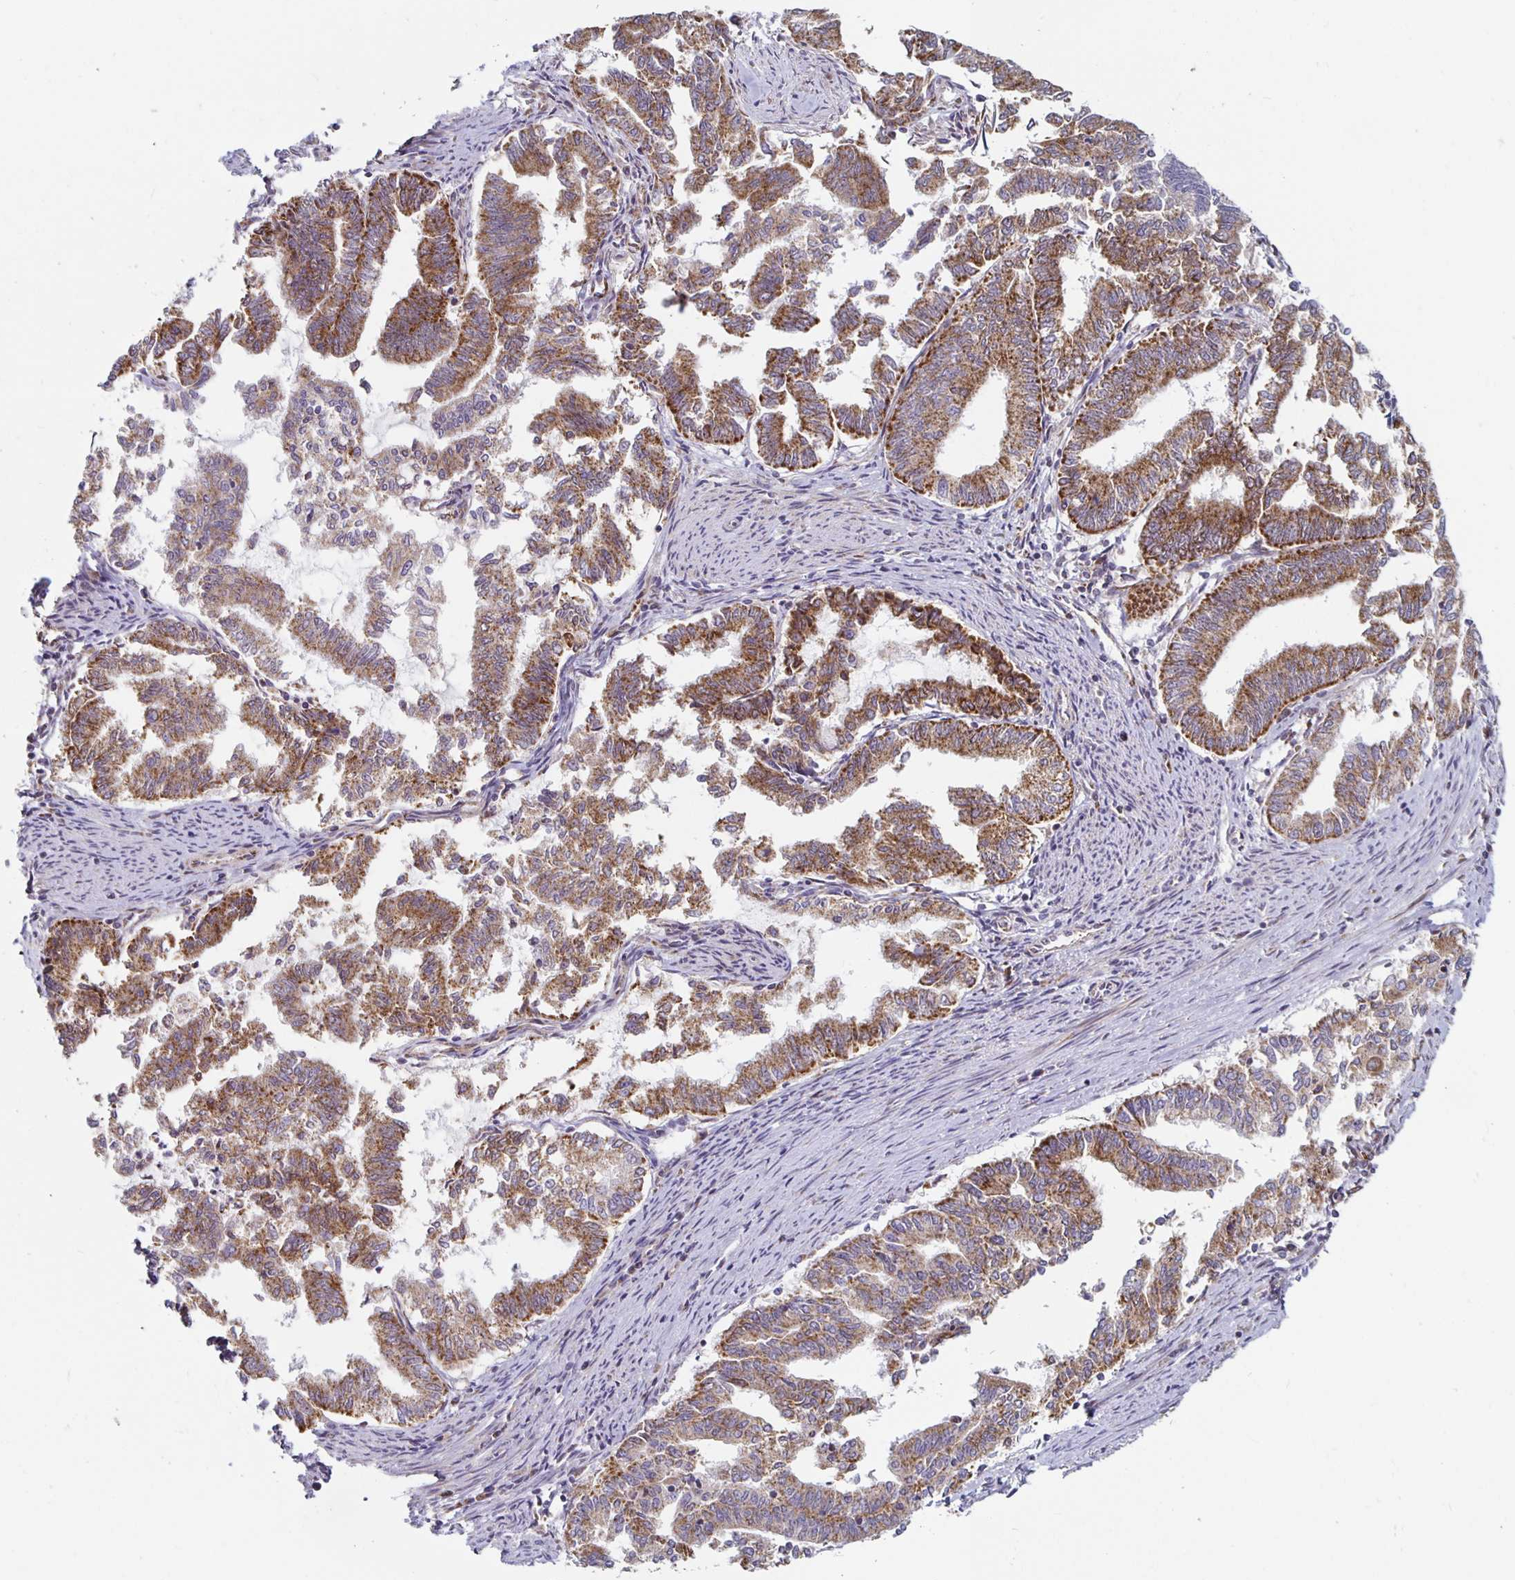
{"staining": {"intensity": "moderate", "quantity": ">75%", "location": "cytoplasmic/membranous"}, "tissue": "endometrial cancer", "cell_type": "Tumor cells", "image_type": "cancer", "snomed": [{"axis": "morphology", "description": "Adenocarcinoma, NOS"}, {"axis": "topography", "description": "Endometrium"}], "caption": "Endometrial adenocarcinoma stained with a brown dye shows moderate cytoplasmic/membranous positive staining in about >75% of tumor cells.", "gene": "MRPL28", "patient": {"sex": "female", "age": 79}}